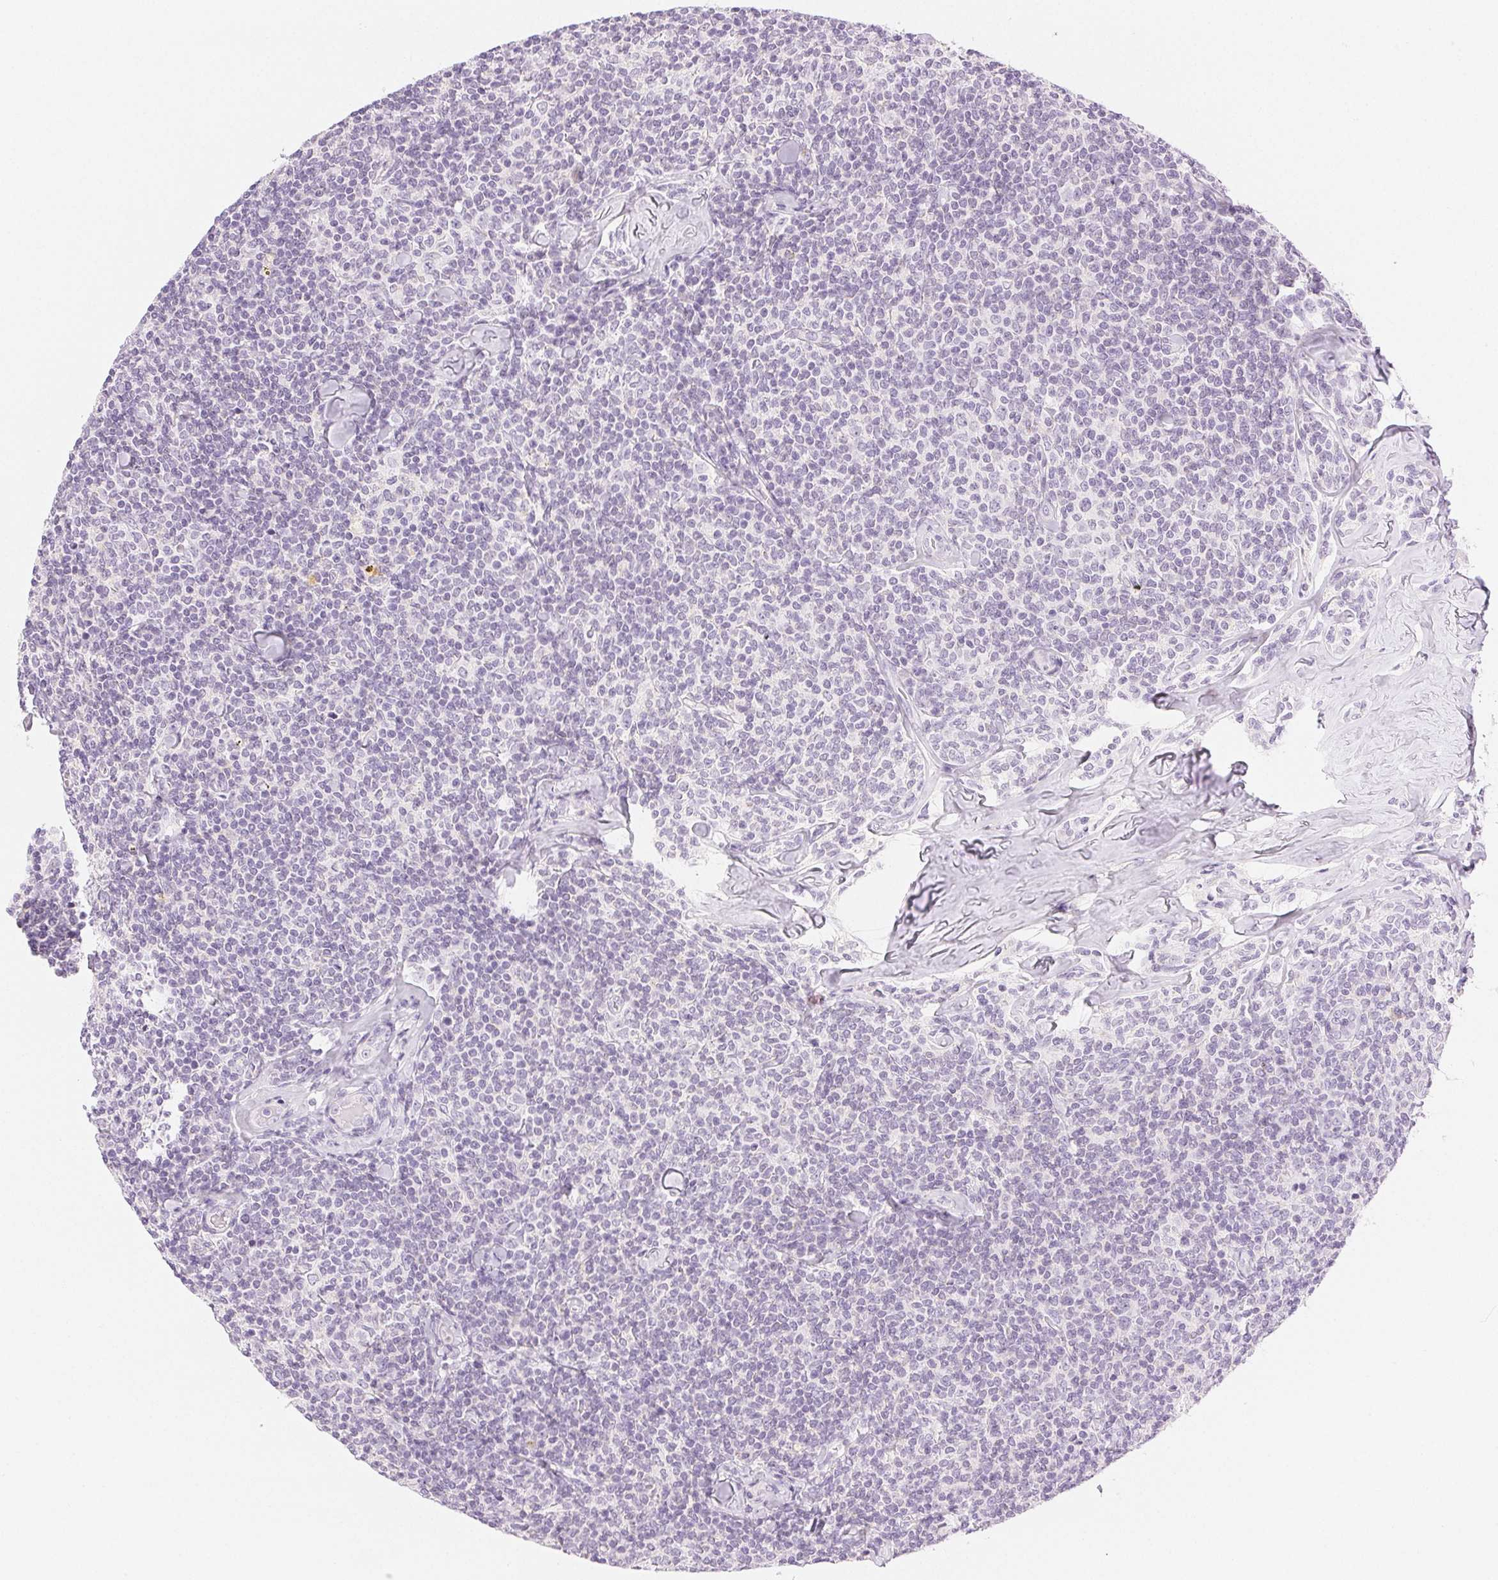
{"staining": {"intensity": "negative", "quantity": "none", "location": "none"}, "tissue": "lymphoma", "cell_type": "Tumor cells", "image_type": "cancer", "snomed": [{"axis": "morphology", "description": "Malignant lymphoma, non-Hodgkin's type, Low grade"}, {"axis": "topography", "description": "Lymph node"}], "caption": "The histopathology image displays no staining of tumor cells in malignant lymphoma, non-Hodgkin's type (low-grade).", "gene": "SLC5A2", "patient": {"sex": "female", "age": 56}}